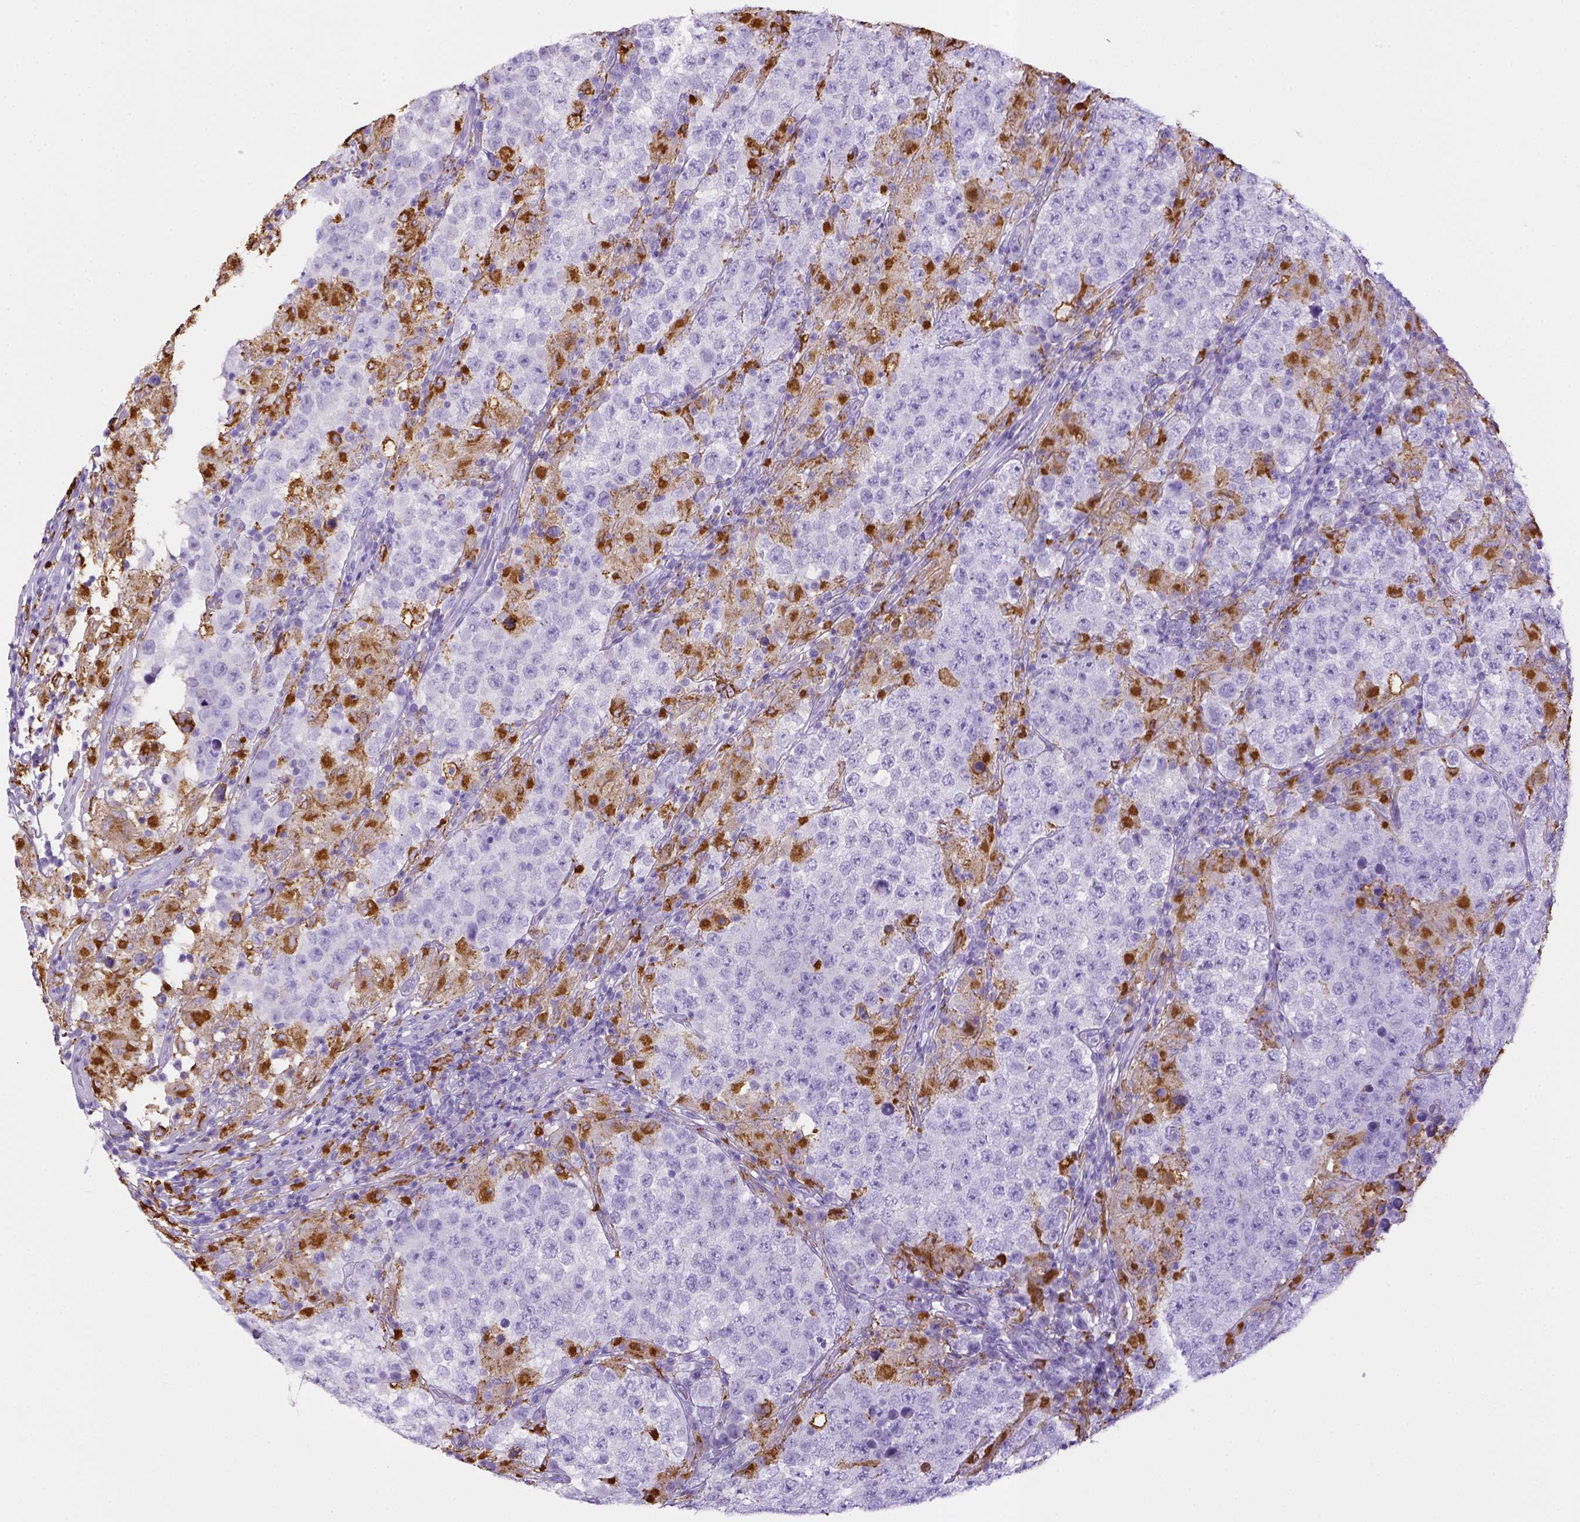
{"staining": {"intensity": "negative", "quantity": "none", "location": "none"}, "tissue": "testis cancer", "cell_type": "Tumor cells", "image_type": "cancer", "snomed": [{"axis": "morphology", "description": "Seminoma, NOS"}, {"axis": "morphology", "description": "Carcinoma, Embryonal, NOS"}, {"axis": "topography", "description": "Testis"}], "caption": "The photomicrograph demonstrates no staining of tumor cells in seminoma (testis). Nuclei are stained in blue.", "gene": "CD68", "patient": {"sex": "male", "age": 41}}